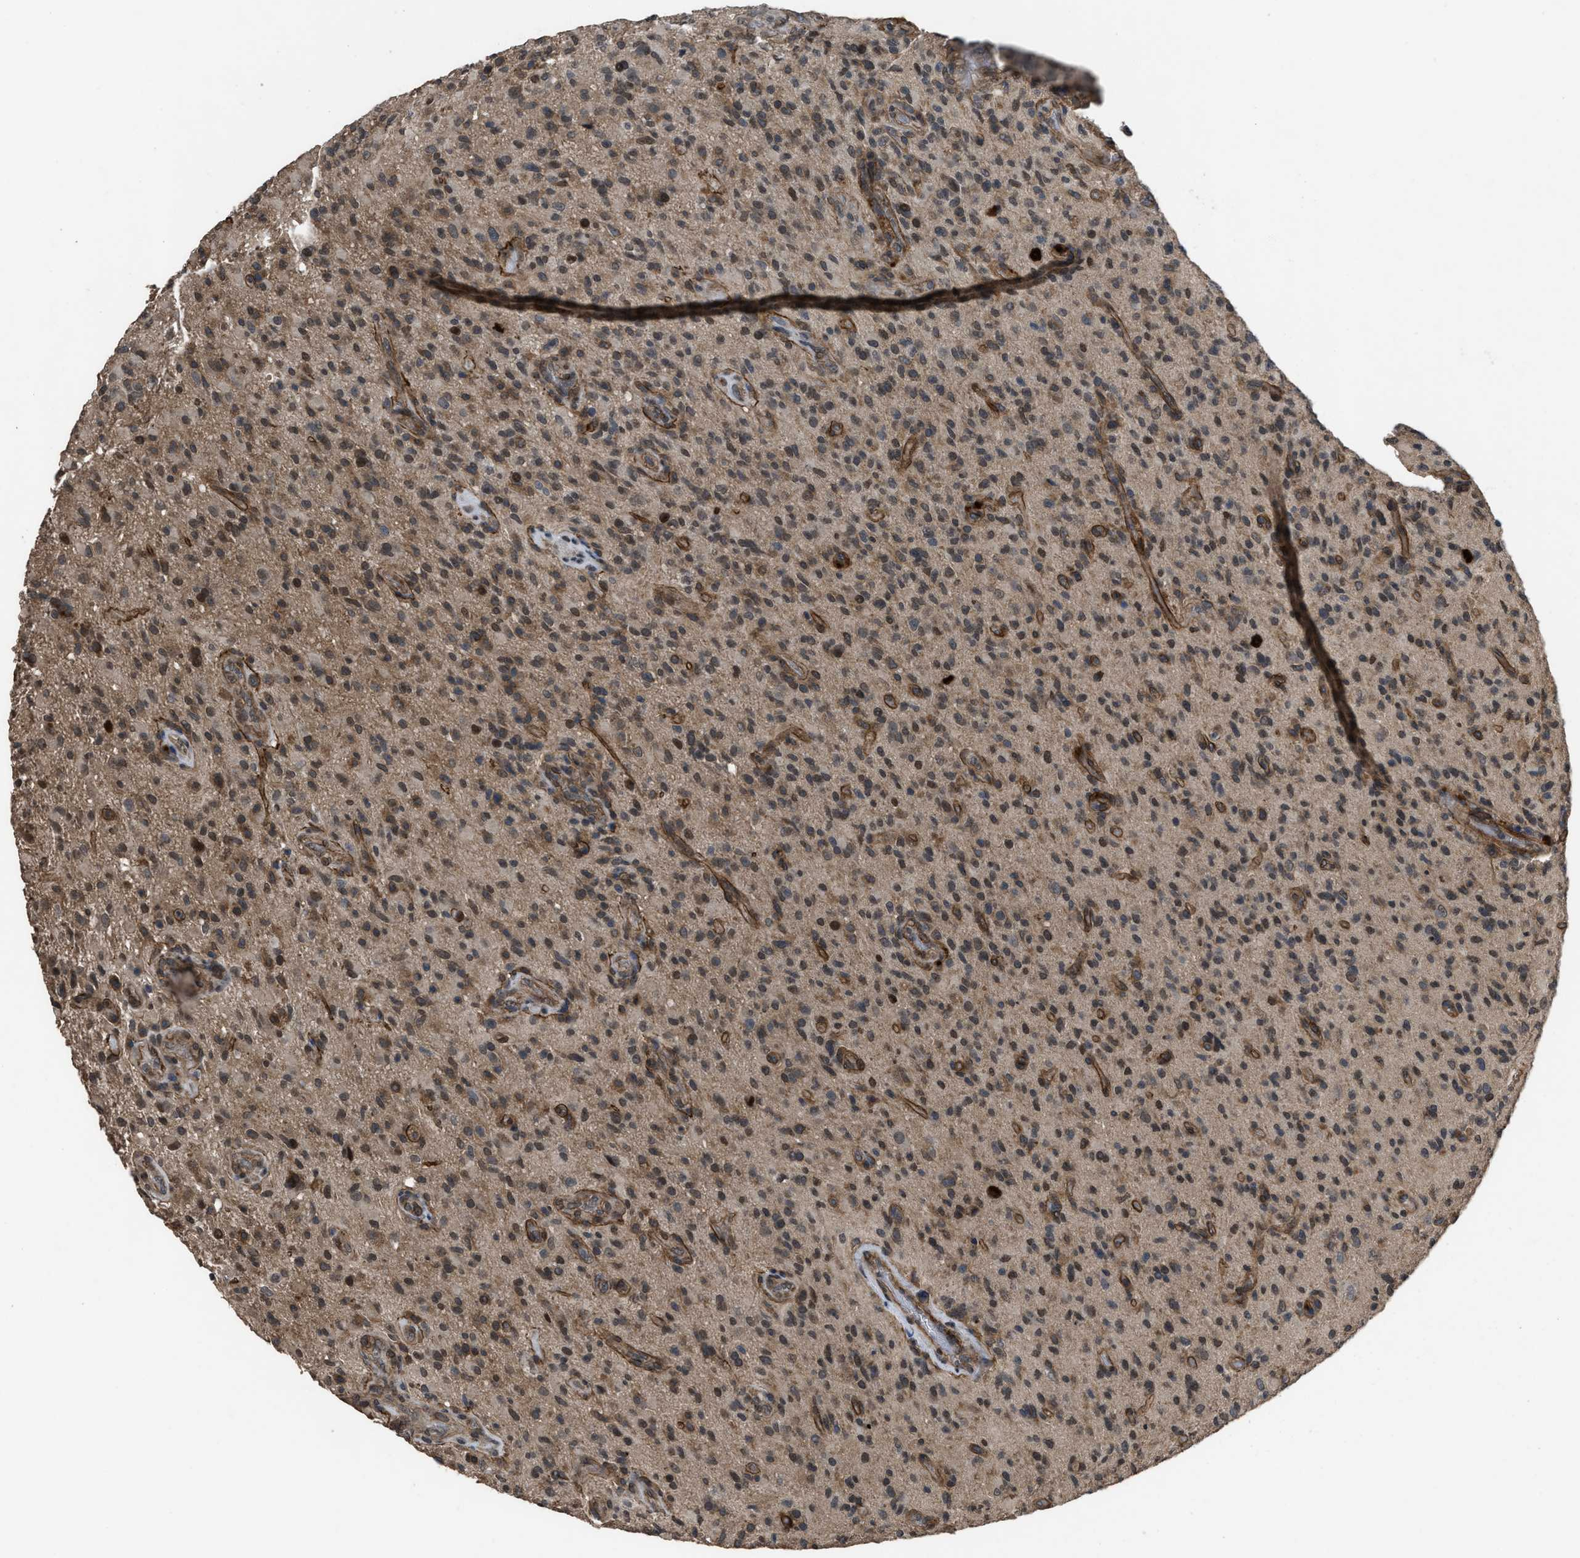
{"staining": {"intensity": "weak", "quantity": ">75%", "location": "cytoplasmic/membranous"}, "tissue": "glioma", "cell_type": "Tumor cells", "image_type": "cancer", "snomed": [{"axis": "morphology", "description": "Glioma, malignant, High grade"}, {"axis": "topography", "description": "Brain"}], "caption": "A histopathology image of glioma stained for a protein exhibits weak cytoplasmic/membranous brown staining in tumor cells.", "gene": "UTRN", "patient": {"sex": "male", "age": 71}}